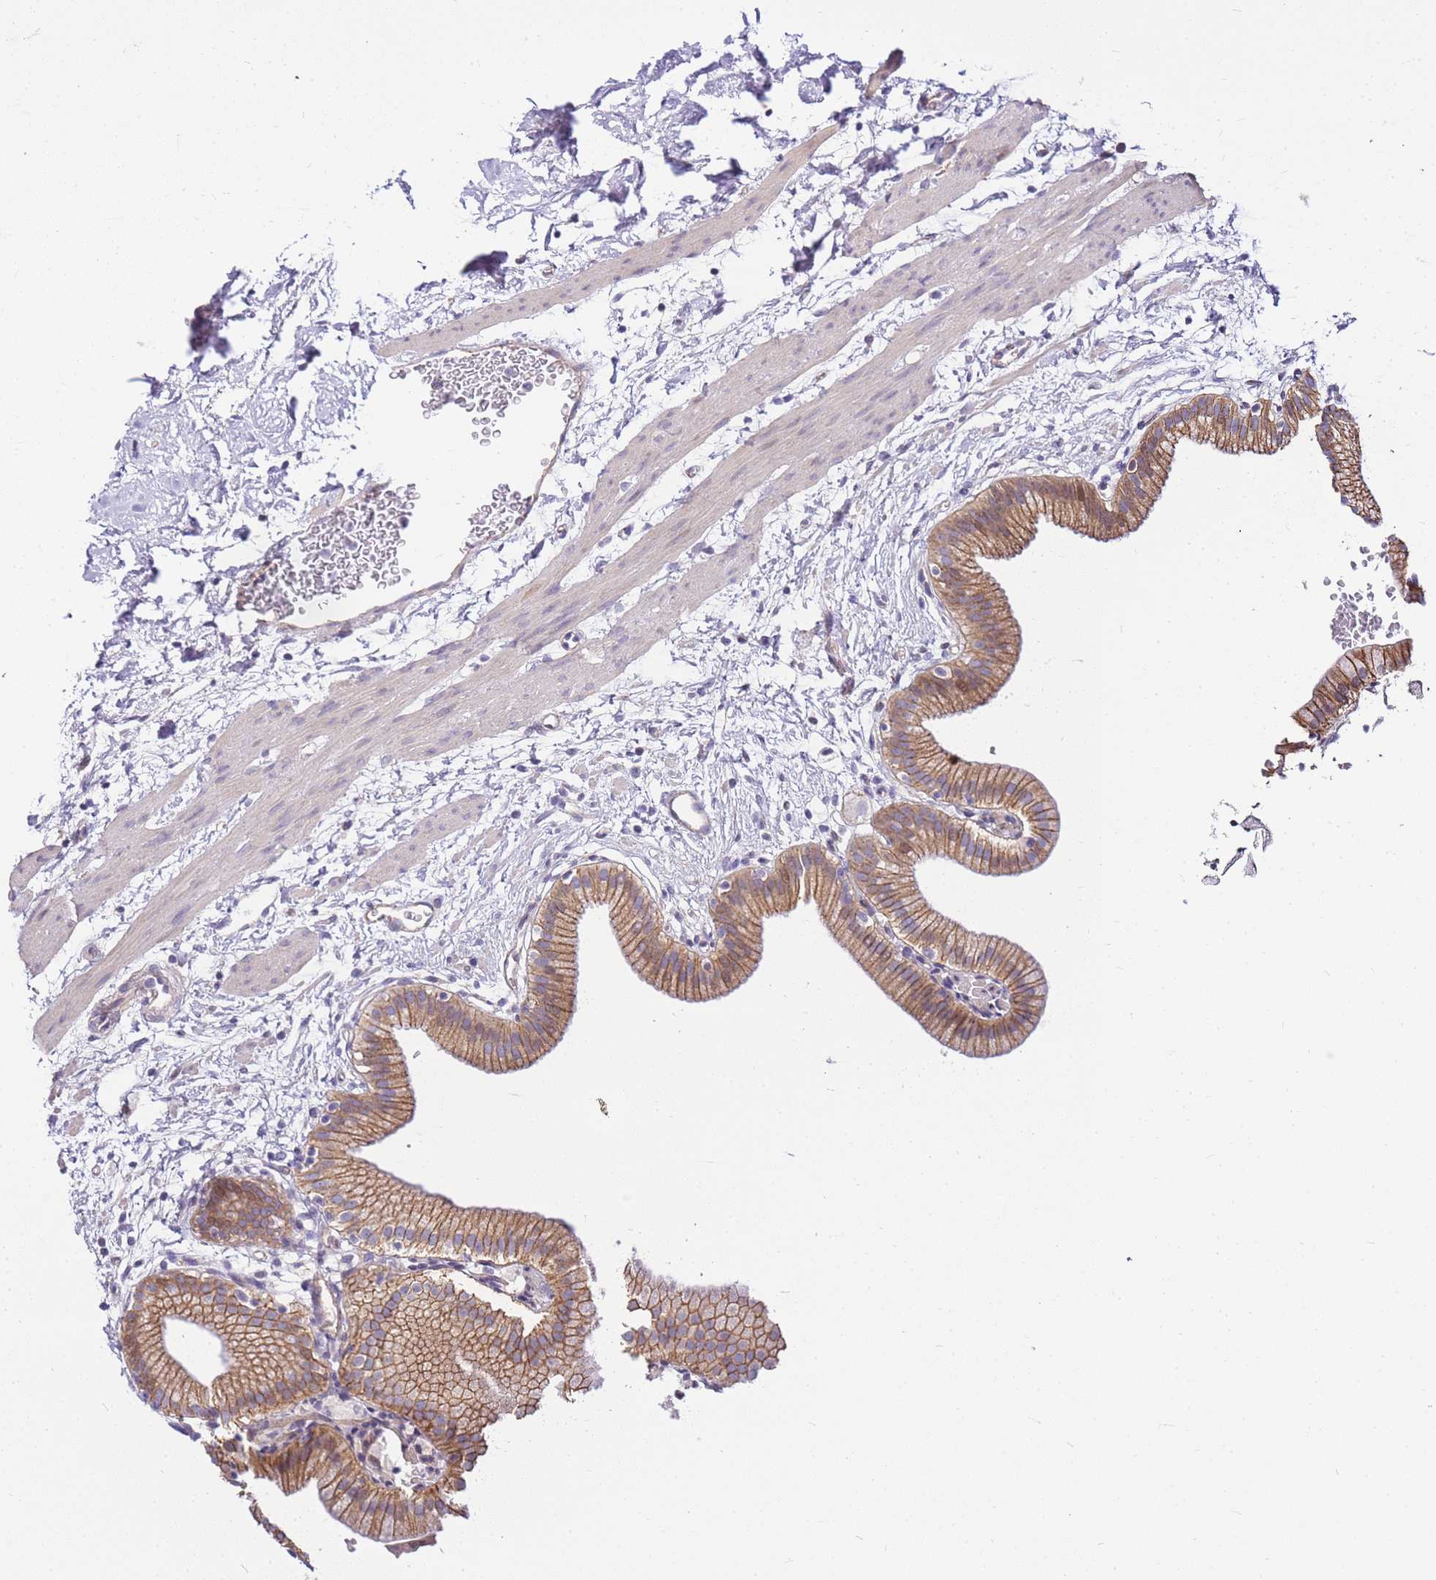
{"staining": {"intensity": "moderate", "quantity": ">75%", "location": "cytoplasmic/membranous"}, "tissue": "gallbladder", "cell_type": "Glandular cells", "image_type": "normal", "snomed": [{"axis": "morphology", "description": "Normal tissue, NOS"}, {"axis": "topography", "description": "Gallbladder"}], "caption": "Immunohistochemical staining of unremarkable gallbladder exhibits medium levels of moderate cytoplasmic/membranous expression in about >75% of glandular cells.", "gene": "CLBA1", "patient": {"sex": "male", "age": 55}}